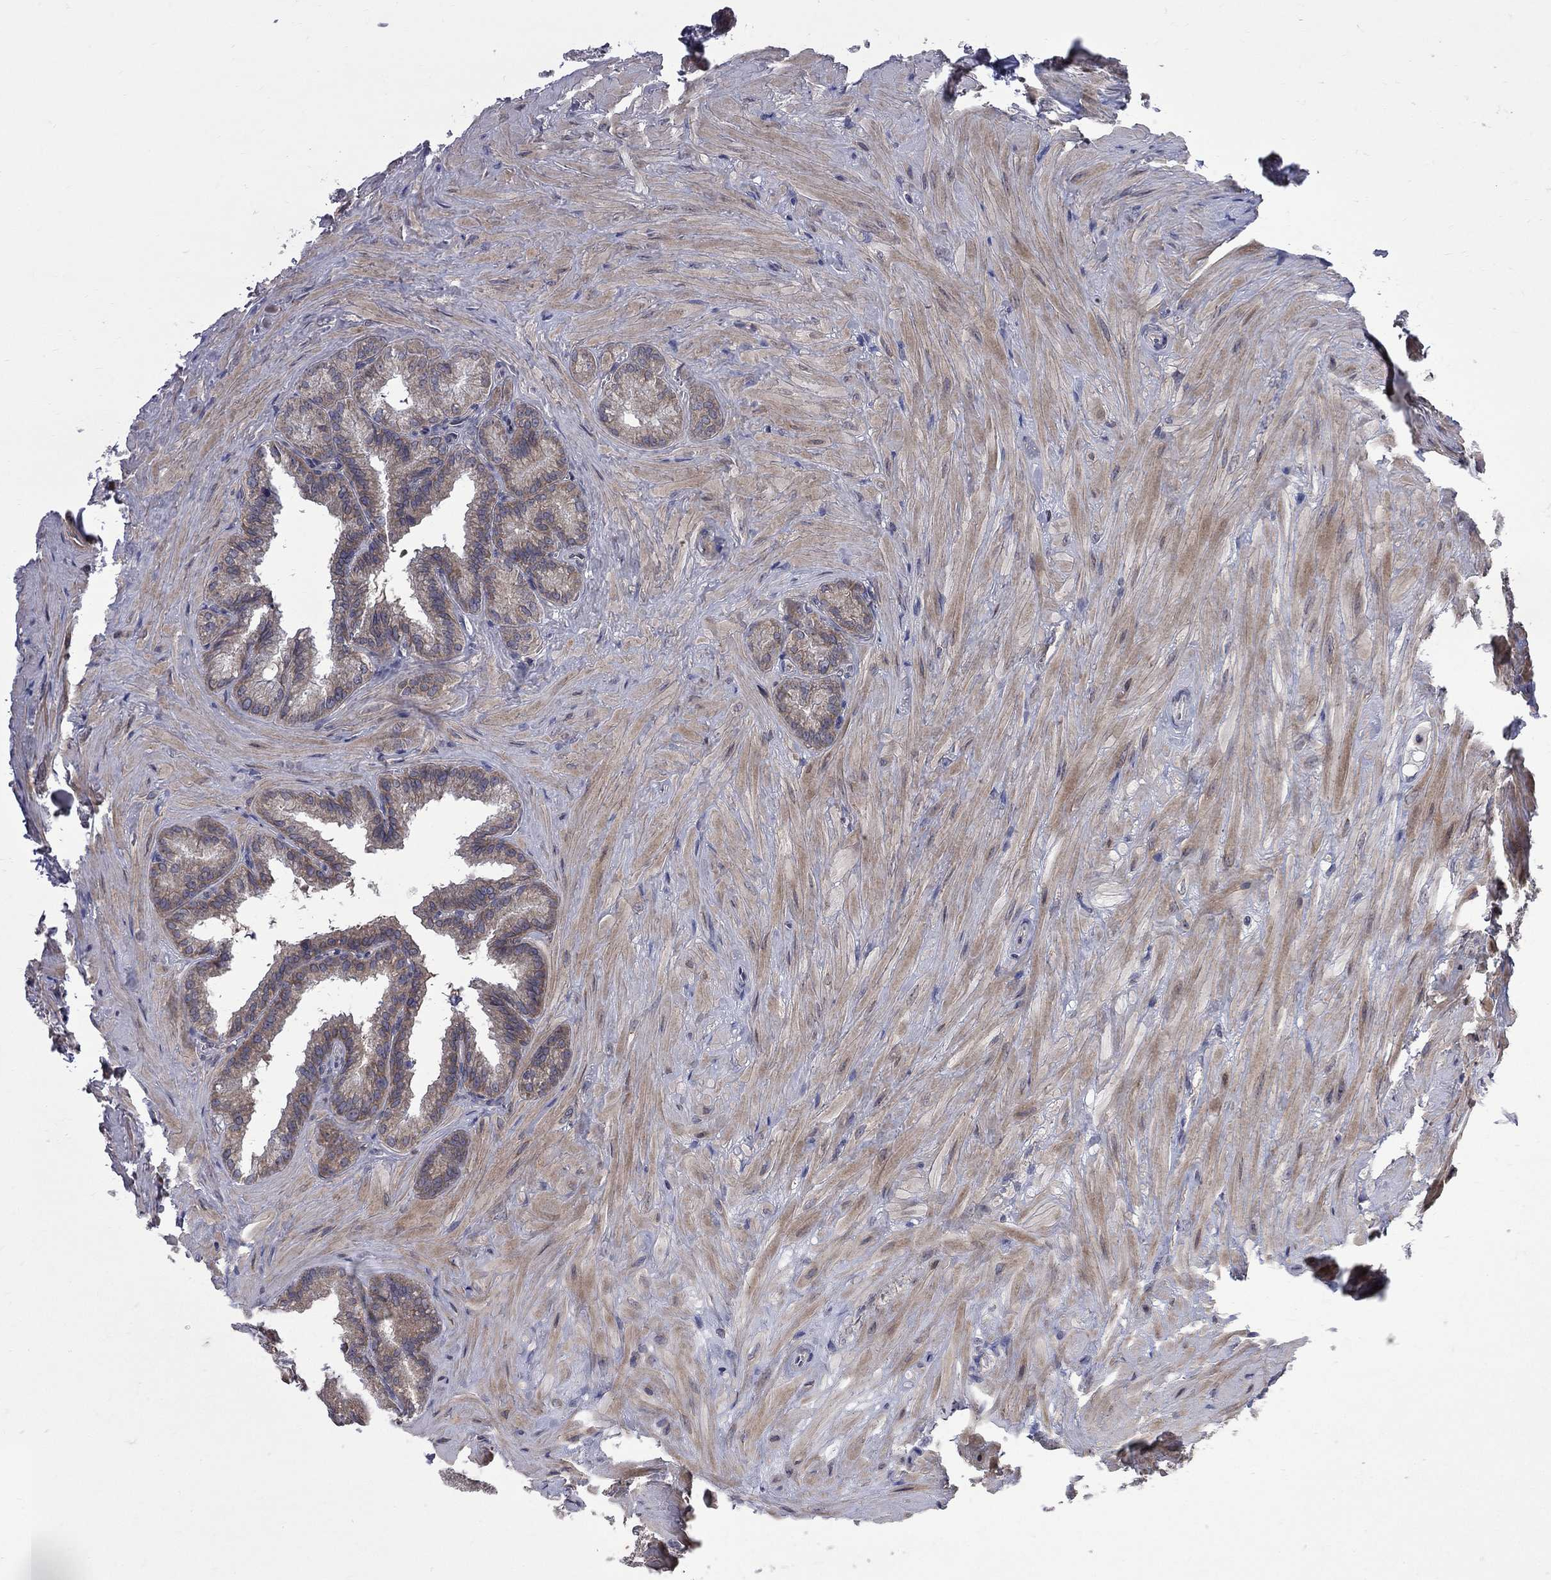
{"staining": {"intensity": "weak", "quantity": ">75%", "location": "cytoplasmic/membranous"}, "tissue": "seminal vesicle", "cell_type": "Glandular cells", "image_type": "normal", "snomed": [{"axis": "morphology", "description": "Normal tissue, NOS"}, {"axis": "topography", "description": "Seminal veicle"}], "caption": "Protein analysis of benign seminal vesicle shows weak cytoplasmic/membranous positivity in about >75% of glandular cells.", "gene": "CNOT11", "patient": {"sex": "male", "age": 37}}